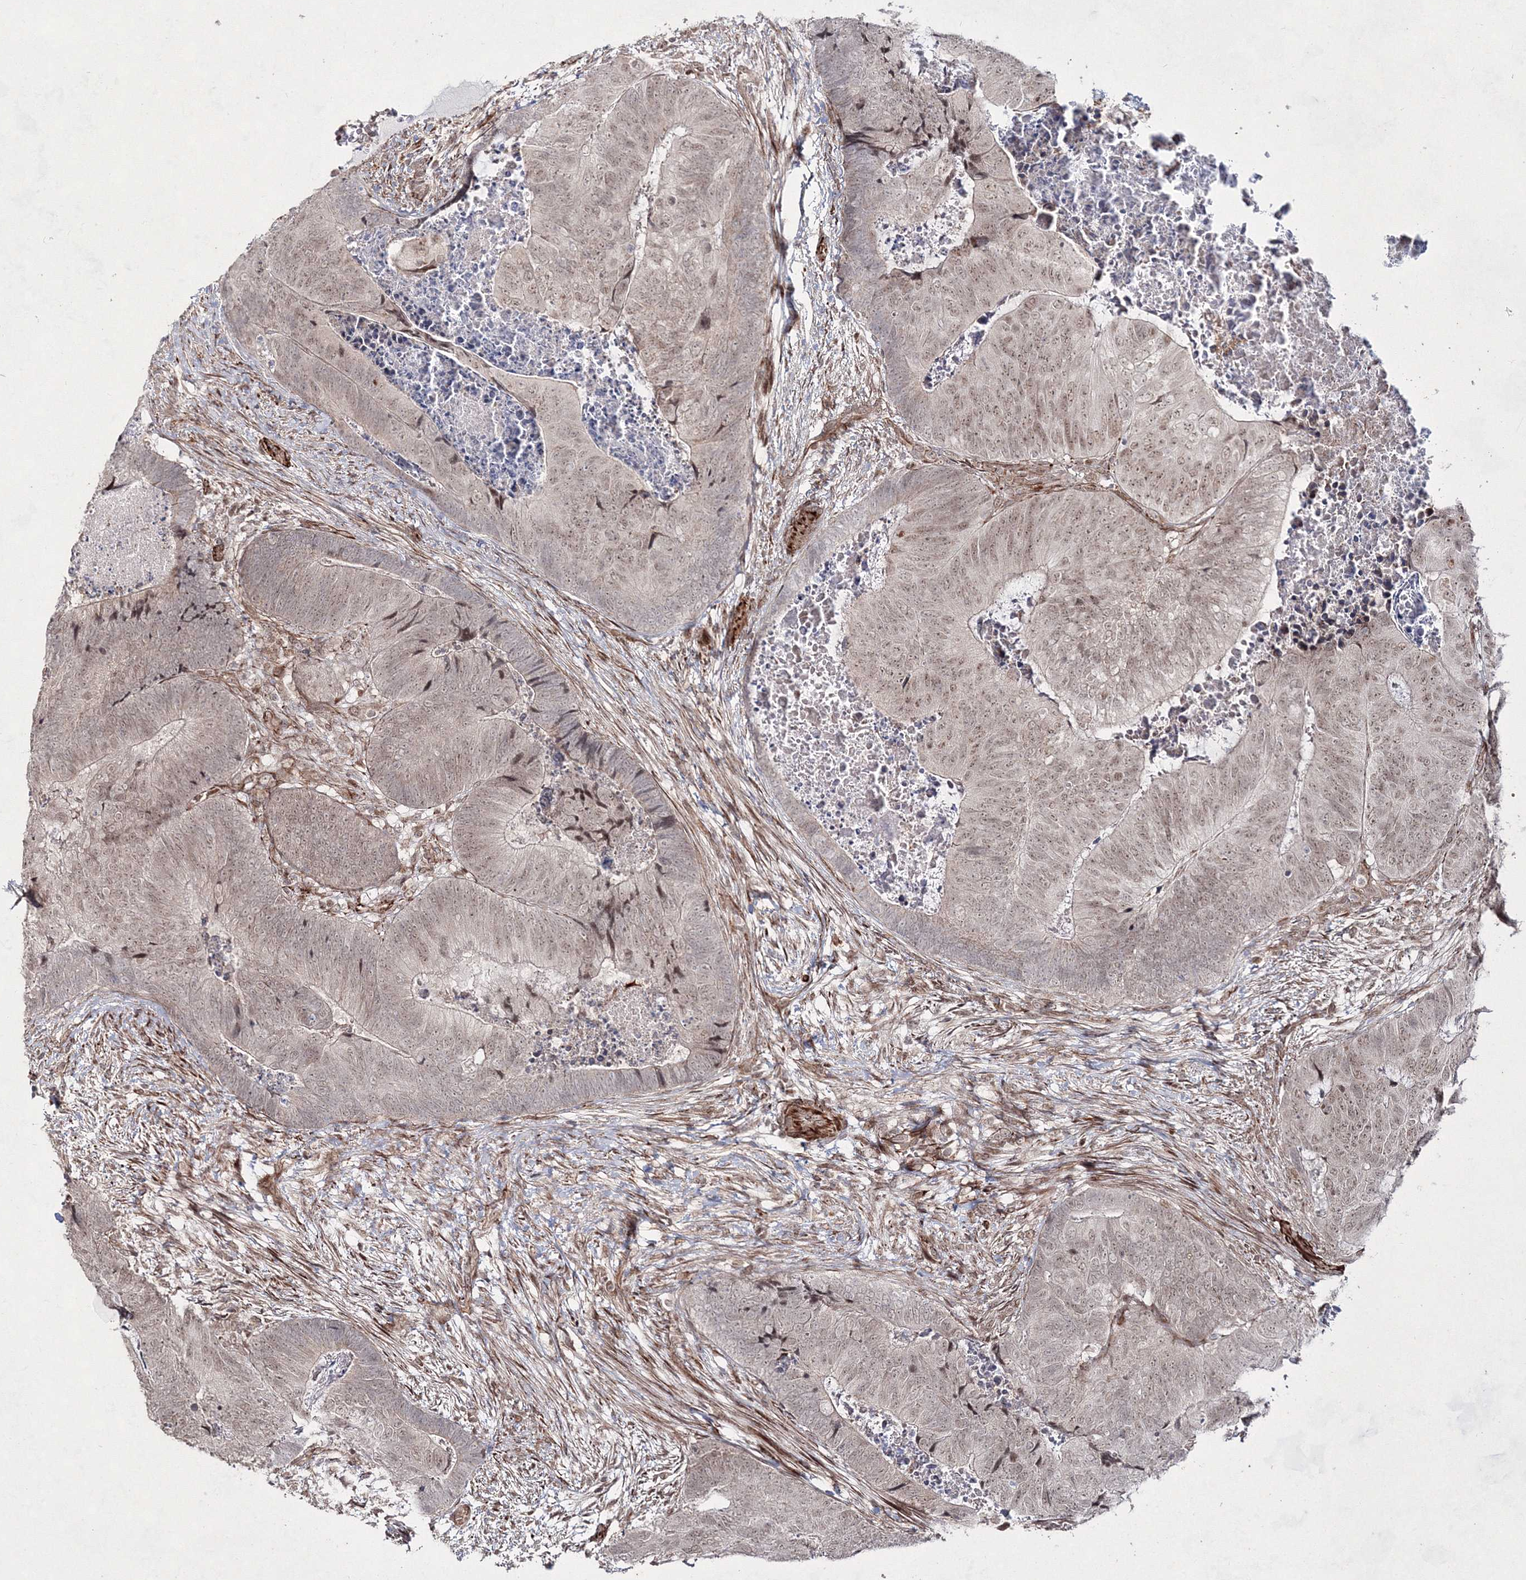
{"staining": {"intensity": "moderate", "quantity": ">75%", "location": "cytoplasmic/membranous,nuclear"}, "tissue": "colorectal cancer", "cell_type": "Tumor cells", "image_type": "cancer", "snomed": [{"axis": "morphology", "description": "Adenocarcinoma, NOS"}, {"axis": "topography", "description": "Colon"}], "caption": "Protein analysis of colorectal adenocarcinoma tissue demonstrates moderate cytoplasmic/membranous and nuclear staining in about >75% of tumor cells. The protein is stained brown, and the nuclei are stained in blue (DAB (3,3'-diaminobenzidine) IHC with brightfield microscopy, high magnification).", "gene": "SNIP1", "patient": {"sex": "female", "age": 67}}